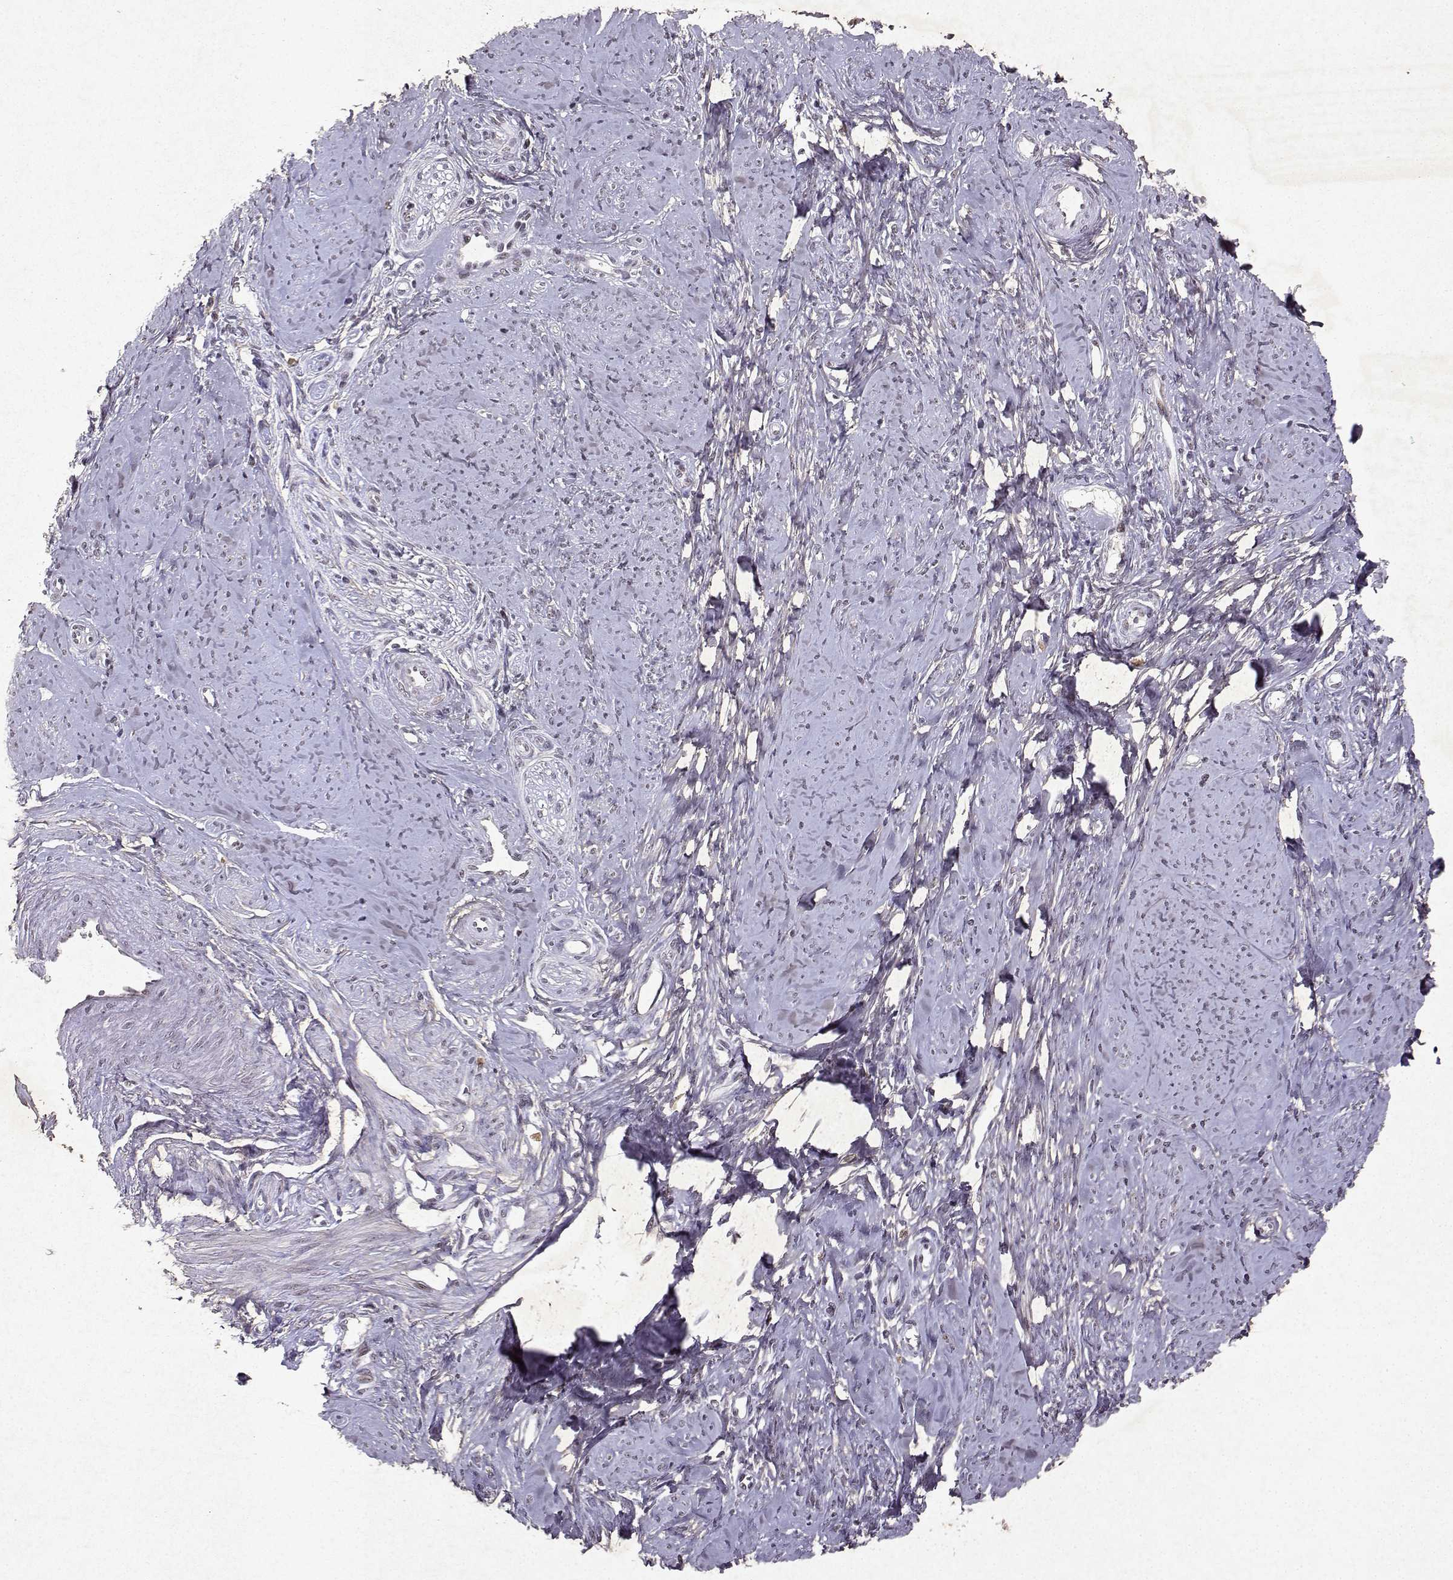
{"staining": {"intensity": "negative", "quantity": "none", "location": "none"}, "tissue": "smooth muscle", "cell_type": "Smooth muscle cells", "image_type": "normal", "snomed": [{"axis": "morphology", "description": "Normal tissue, NOS"}, {"axis": "topography", "description": "Smooth muscle"}], "caption": "There is no significant positivity in smooth muscle cells of smooth muscle. (Immunohistochemistry, brightfield microscopy, high magnification).", "gene": "DDX56", "patient": {"sex": "female", "age": 48}}